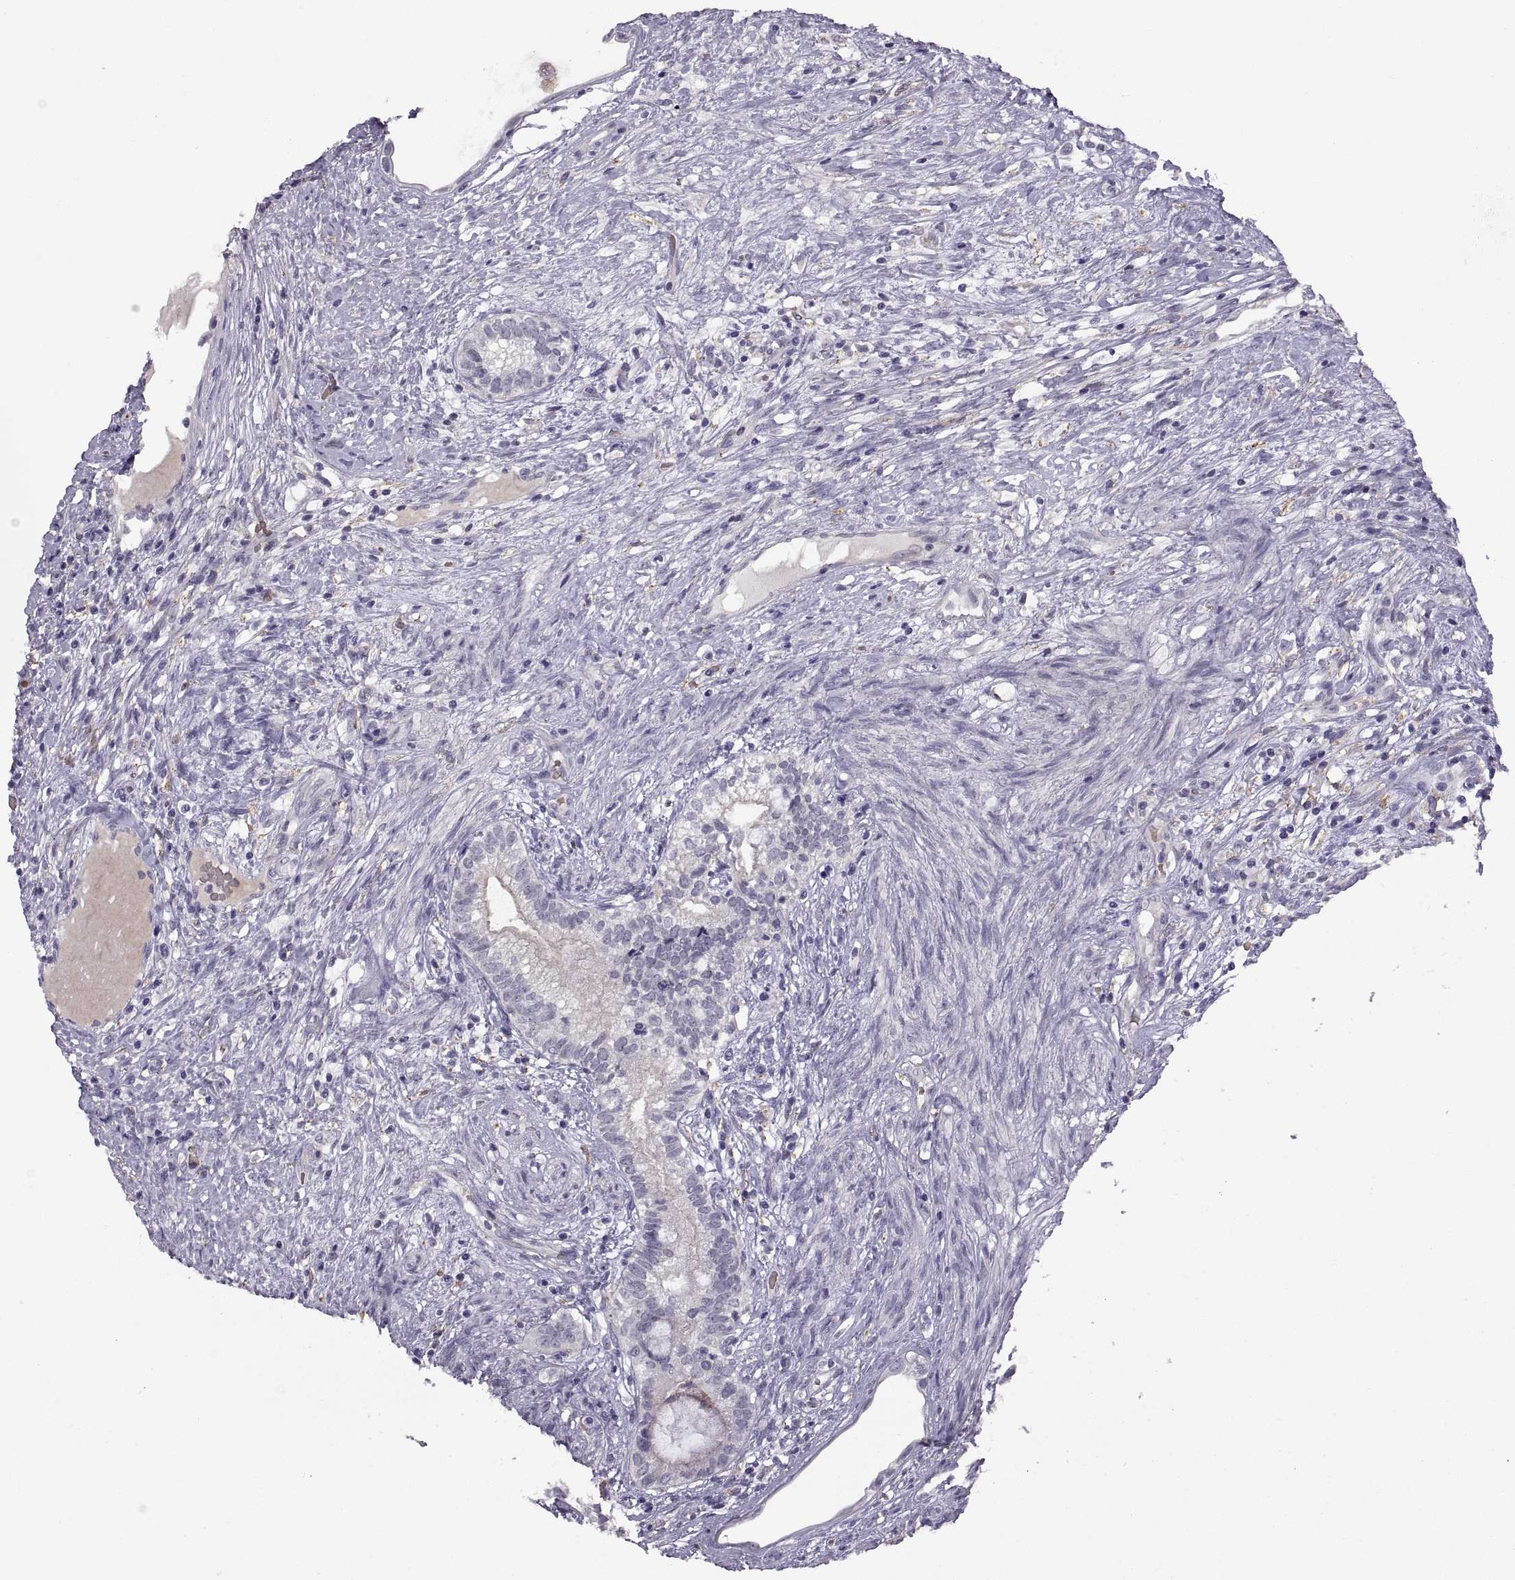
{"staining": {"intensity": "negative", "quantity": "none", "location": "none"}, "tissue": "testis cancer", "cell_type": "Tumor cells", "image_type": "cancer", "snomed": [{"axis": "morphology", "description": "Seminoma, NOS"}, {"axis": "morphology", "description": "Carcinoma, Embryonal, NOS"}, {"axis": "topography", "description": "Testis"}], "caption": "Tumor cells are negative for brown protein staining in testis cancer (embryonal carcinoma).", "gene": "MEIOC", "patient": {"sex": "male", "age": 41}}